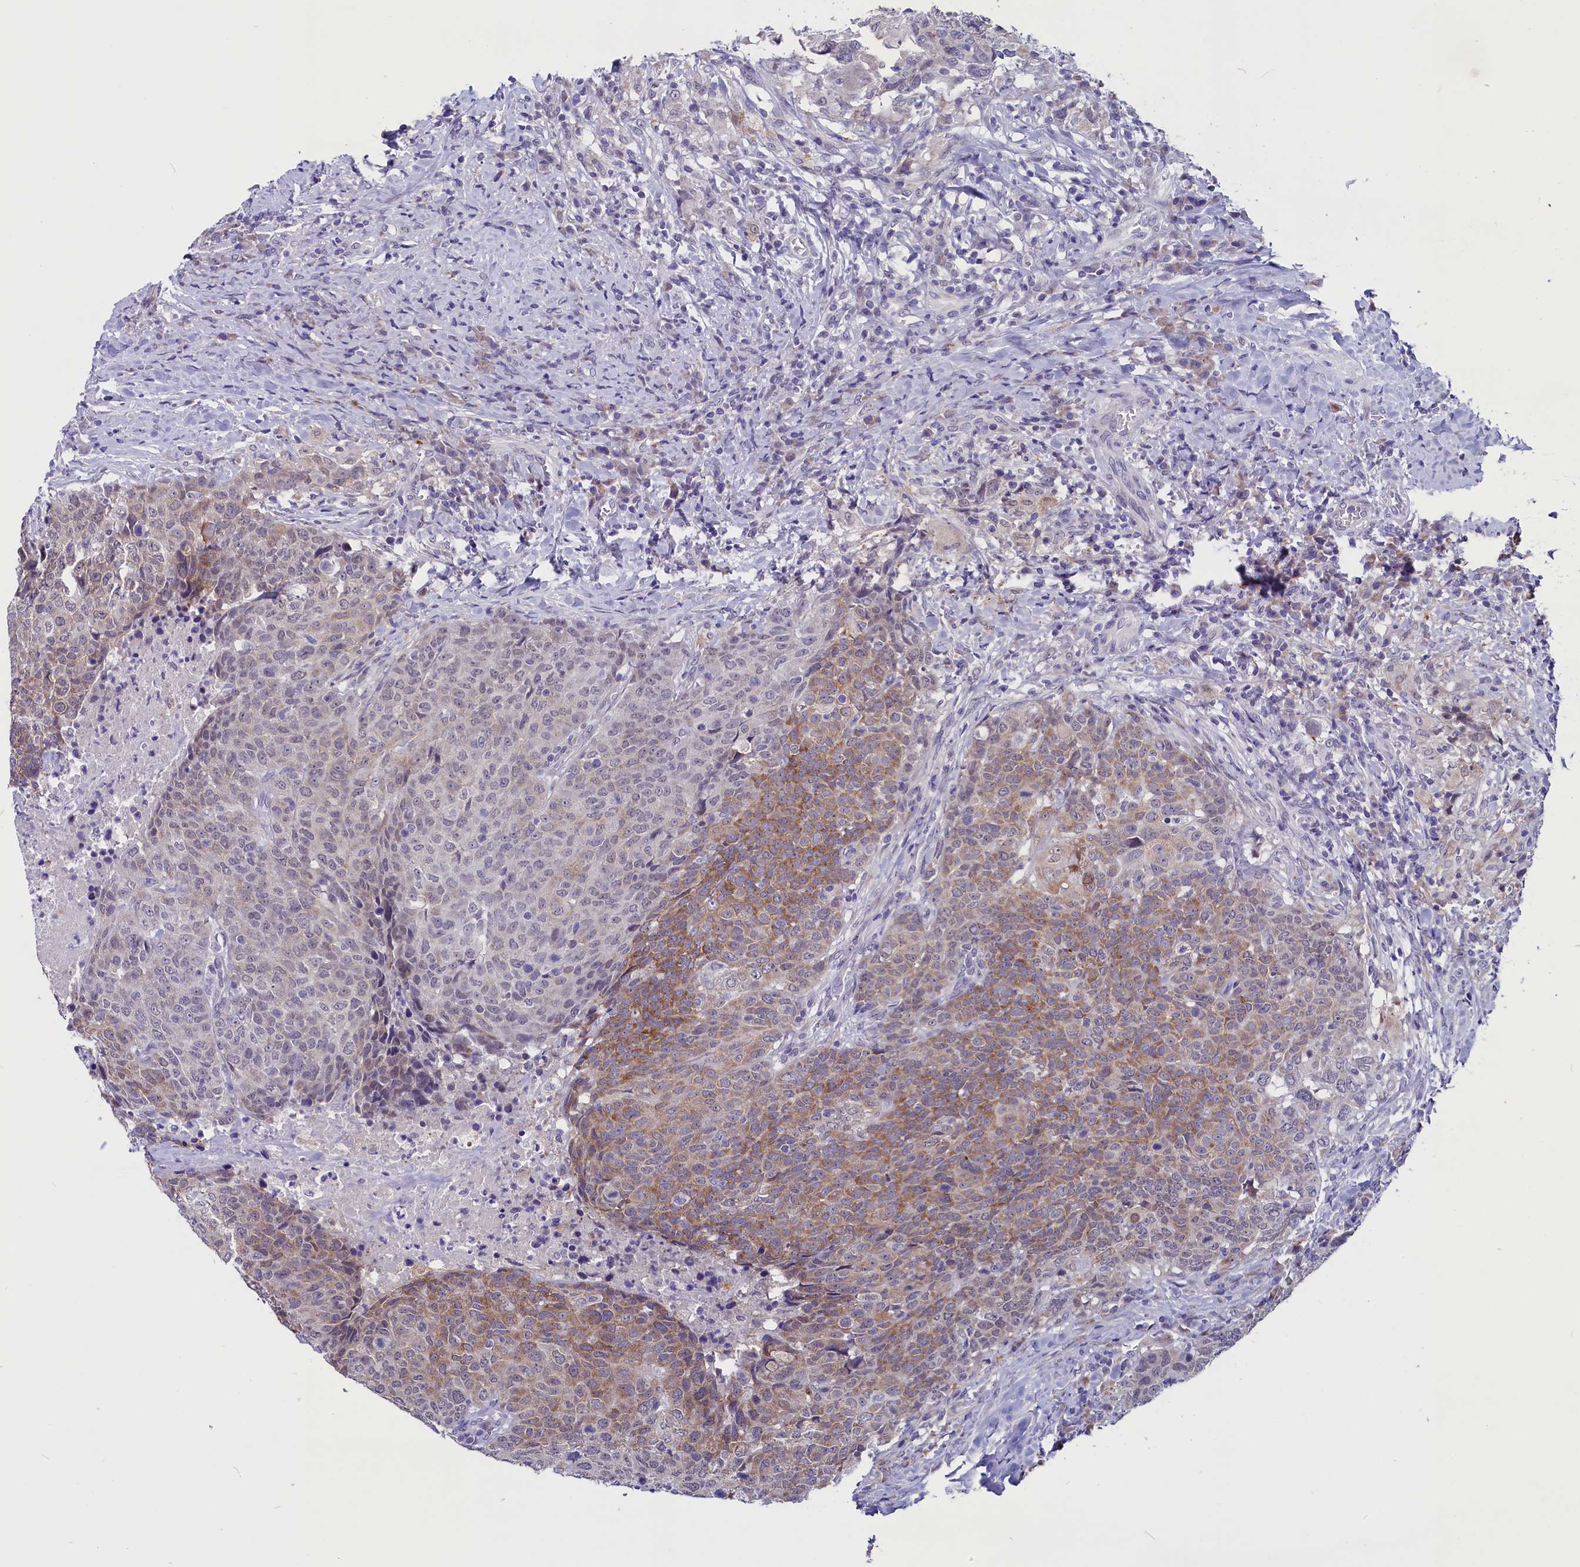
{"staining": {"intensity": "moderate", "quantity": "25%-75%", "location": "cytoplasmic/membranous"}, "tissue": "head and neck cancer", "cell_type": "Tumor cells", "image_type": "cancer", "snomed": [{"axis": "morphology", "description": "Squamous cell carcinoma, NOS"}, {"axis": "topography", "description": "Head-Neck"}], "caption": "The immunohistochemical stain highlights moderate cytoplasmic/membranous staining in tumor cells of head and neck cancer tissue.", "gene": "SCD5", "patient": {"sex": "male", "age": 66}}